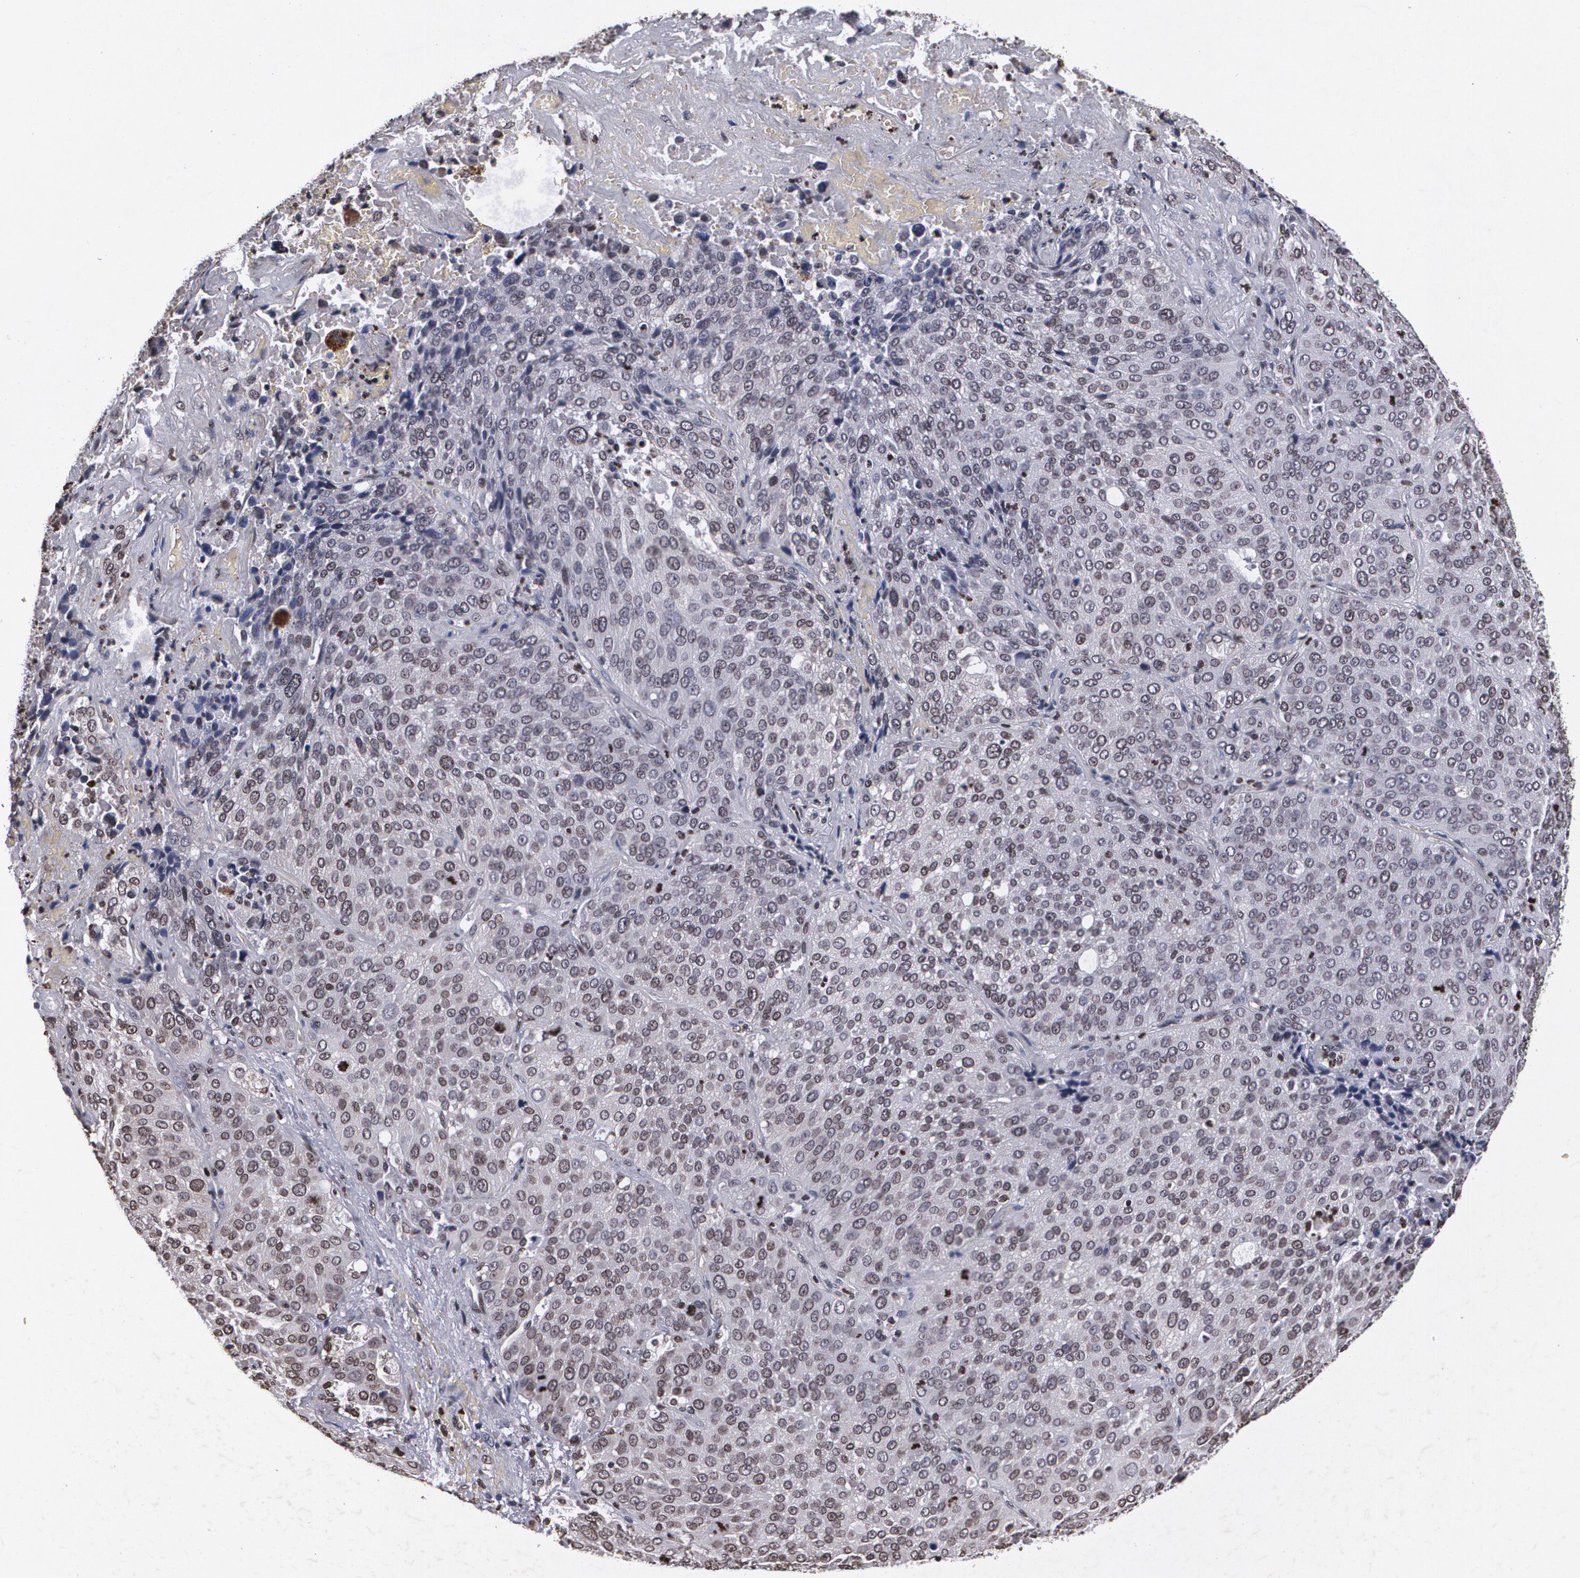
{"staining": {"intensity": "negative", "quantity": "none", "location": "none"}, "tissue": "lung cancer", "cell_type": "Tumor cells", "image_type": "cancer", "snomed": [{"axis": "morphology", "description": "Squamous cell carcinoma, NOS"}, {"axis": "topography", "description": "Lung"}], "caption": "Tumor cells are negative for brown protein staining in squamous cell carcinoma (lung).", "gene": "MVP", "patient": {"sex": "male", "age": 54}}